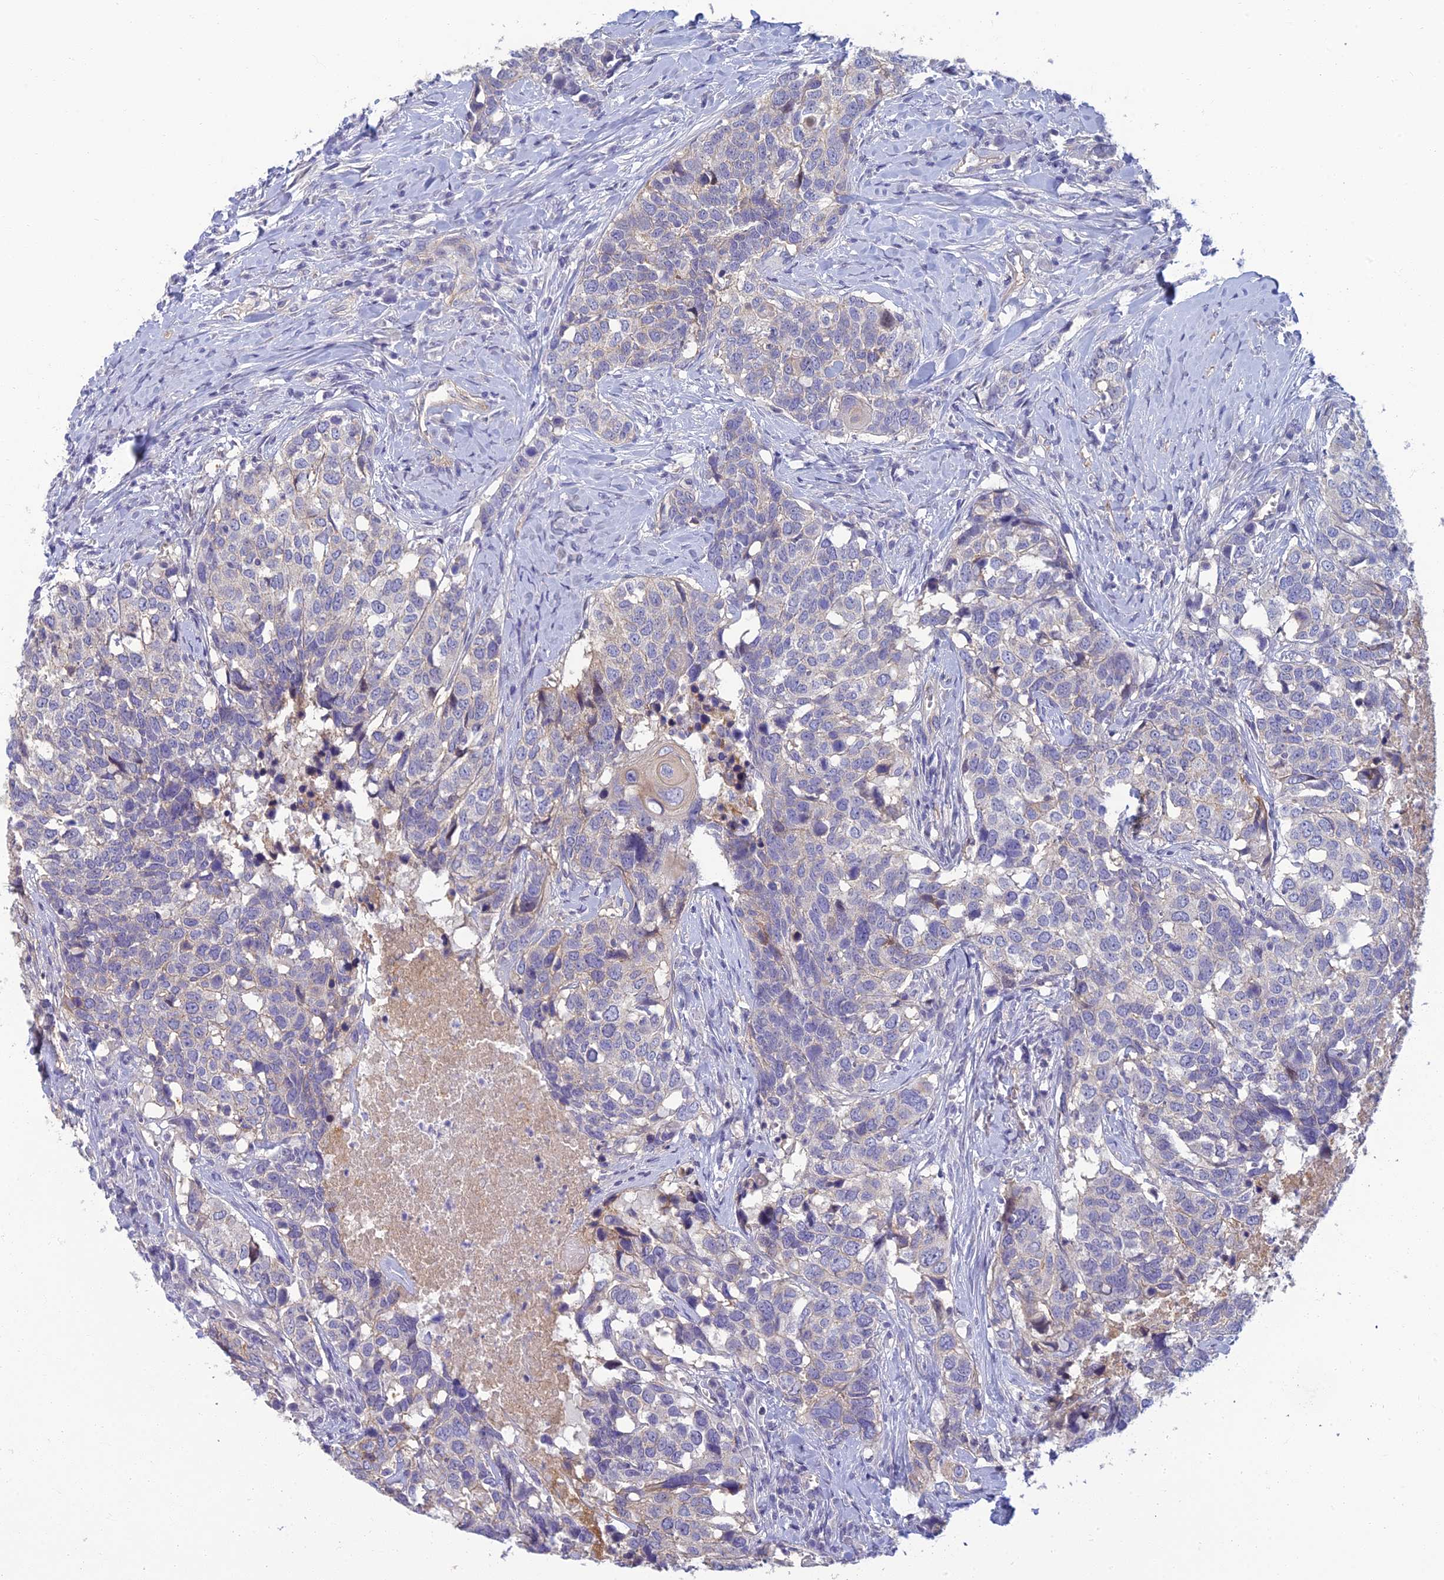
{"staining": {"intensity": "negative", "quantity": "none", "location": "none"}, "tissue": "head and neck cancer", "cell_type": "Tumor cells", "image_type": "cancer", "snomed": [{"axis": "morphology", "description": "Squamous cell carcinoma, NOS"}, {"axis": "topography", "description": "Head-Neck"}], "caption": "DAB (3,3'-diaminobenzidine) immunohistochemical staining of human head and neck squamous cell carcinoma shows no significant expression in tumor cells.", "gene": "NEURL1", "patient": {"sex": "male", "age": 66}}